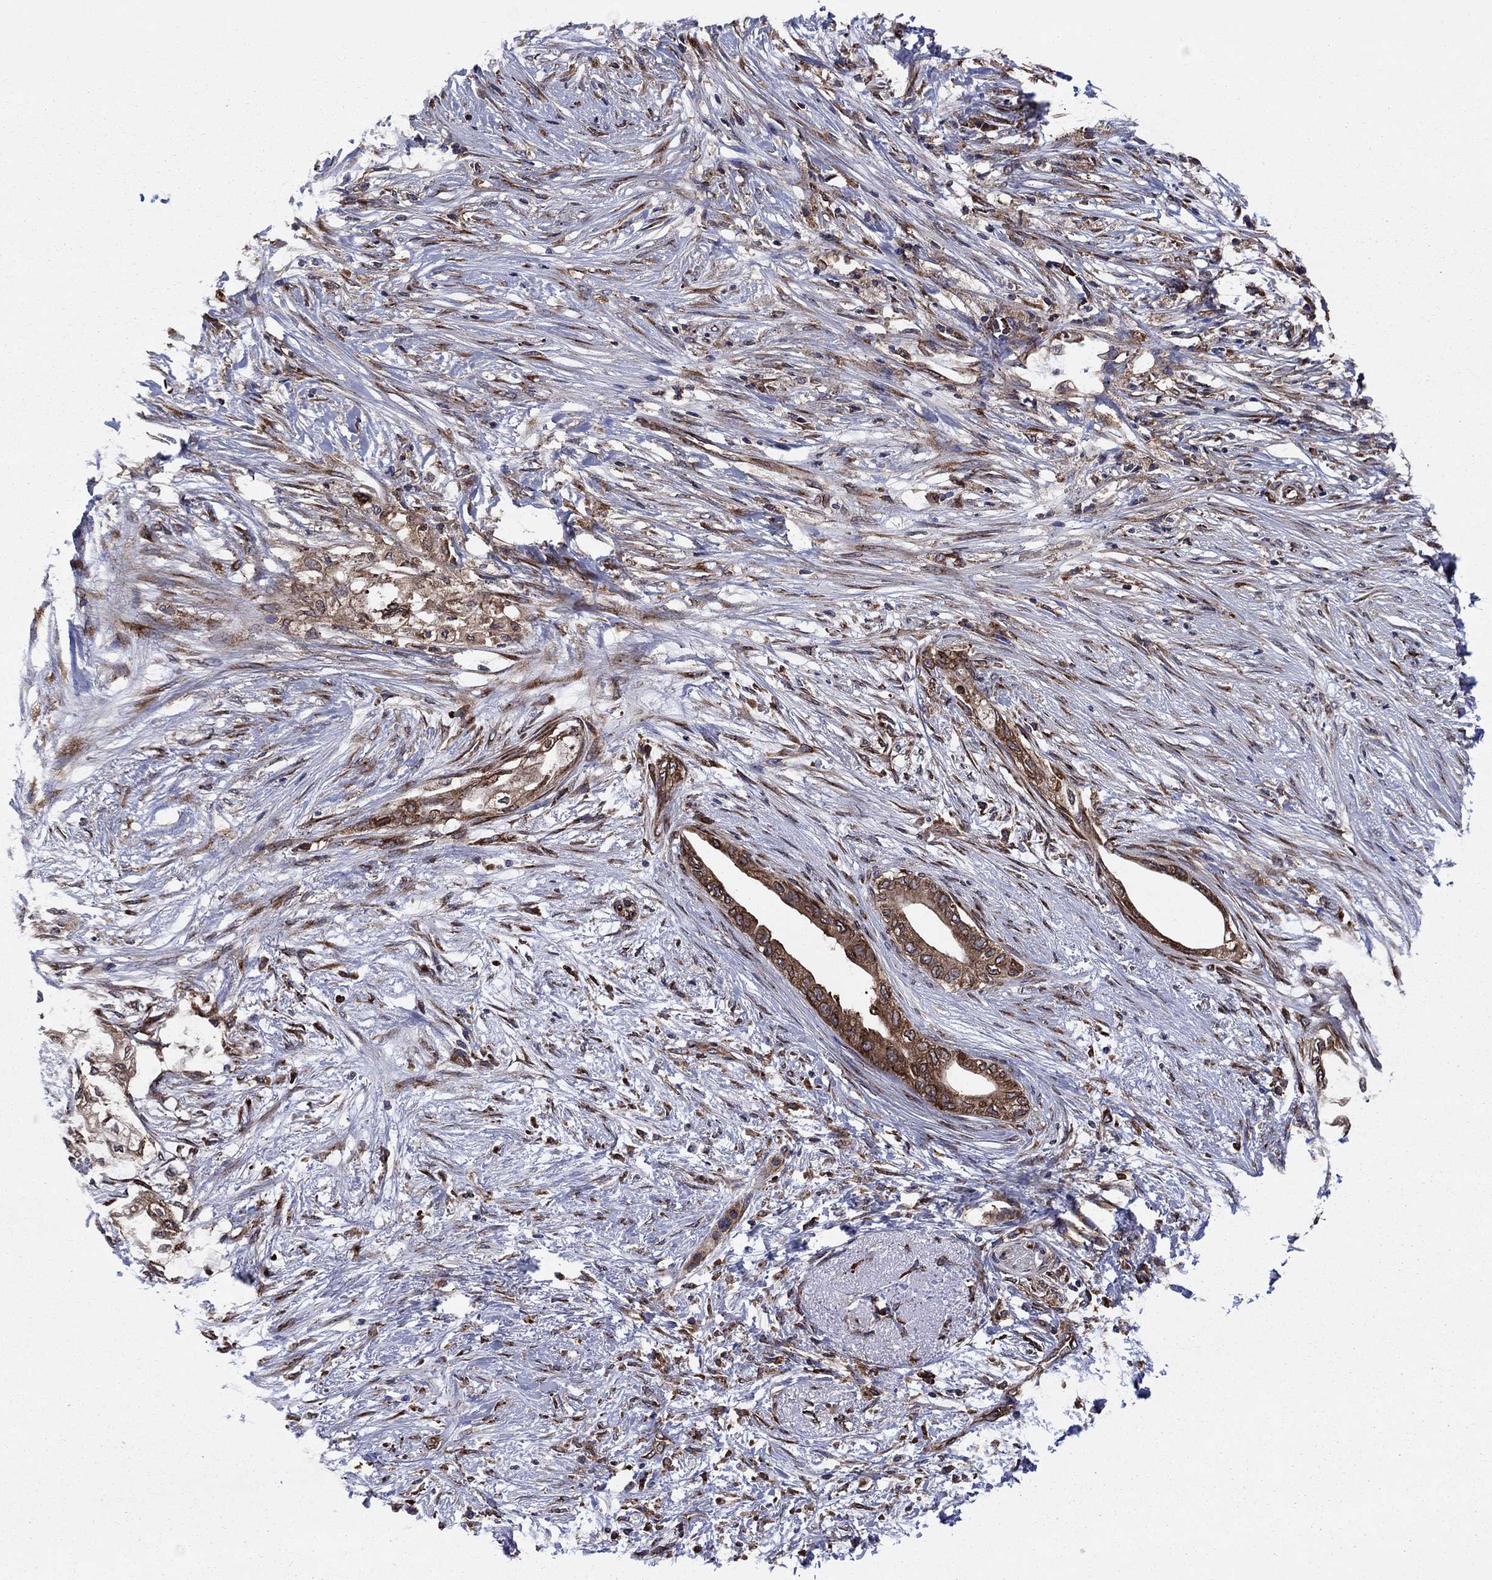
{"staining": {"intensity": "strong", "quantity": ">75%", "location": "cytoplasmic/membranous"}, "tissue": "pancreatic cancer", "cell_type": "Tumor cells", "image_type": "cancer", "snomed": [{"axis": "morphology", "description": "Normal tissue, NOS"}, {"axis": "morphology", "description": "Adenocarcinoma, NOS"}, {"axis": "topography", "description": "Pancreas"}, {"axis": "topography", "description": "Duodenum"}], "caption": "Protein staining shows strong cytoplasmic/membranous positivity in approximately >75% of tumor cells in pancreatic adenocarcinoma.", "gene": "YBX1", "patient": {"sex": "female", "age": 60}}